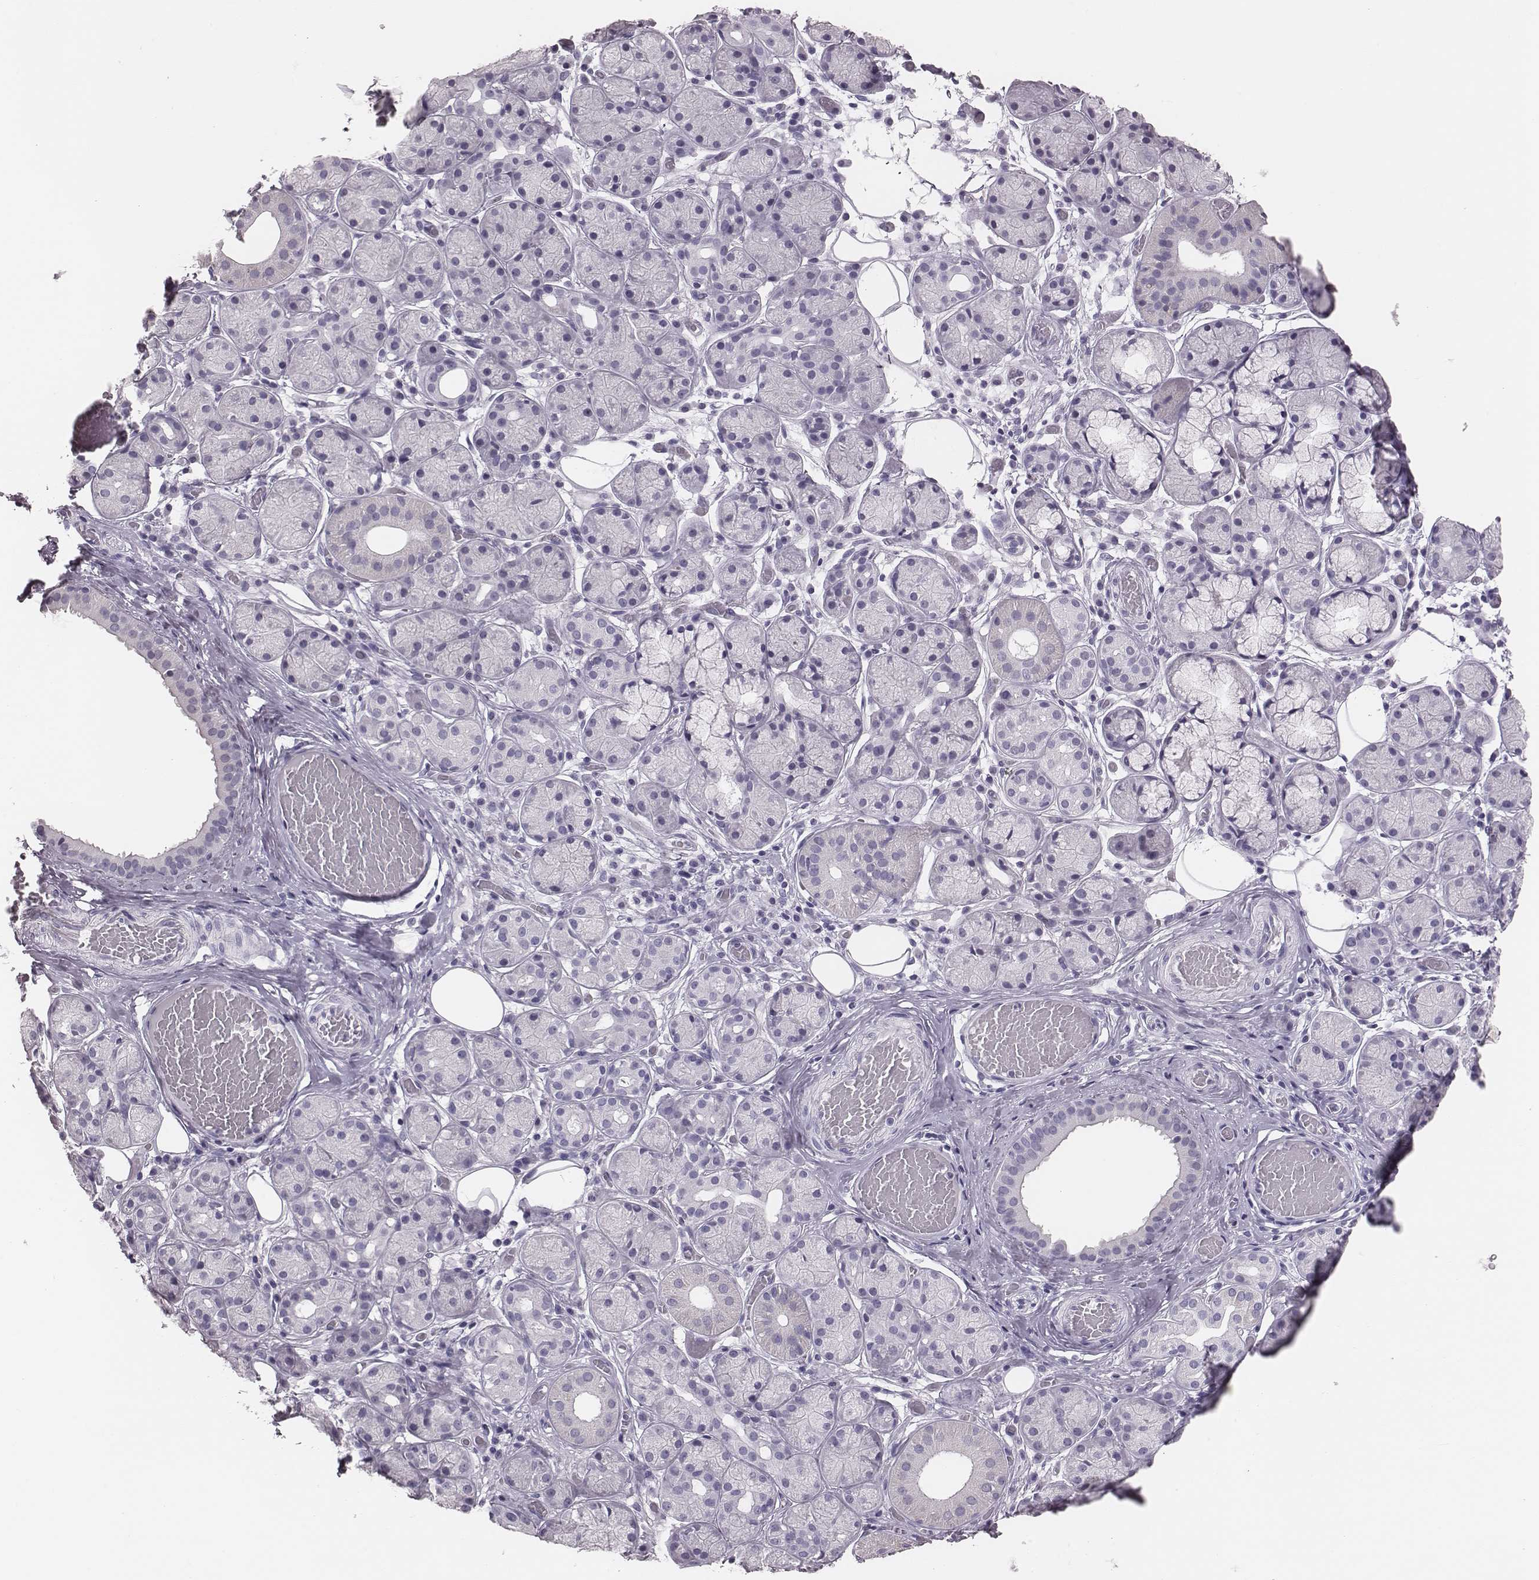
{"staining": {"intensity": "negative", "quantity": "none", "location": "none"}, "tissue": "salivary gland", "cell_type": "Glandular cells", "image_type": "normal", "snomed": [{"axis": "morphology", "description": "Normal tissue, NOS"}, {"axis": "topography", "description": "Salivary gland"}, {"axis": "topography", "description": "Peripheral nerve tissue"}], "caption": "A photomicrograph of salivary gland stained for a protein displays no brown staining in glandular cells.", "gene": "H1", "patient": {"sex": "male", "age": 71}}